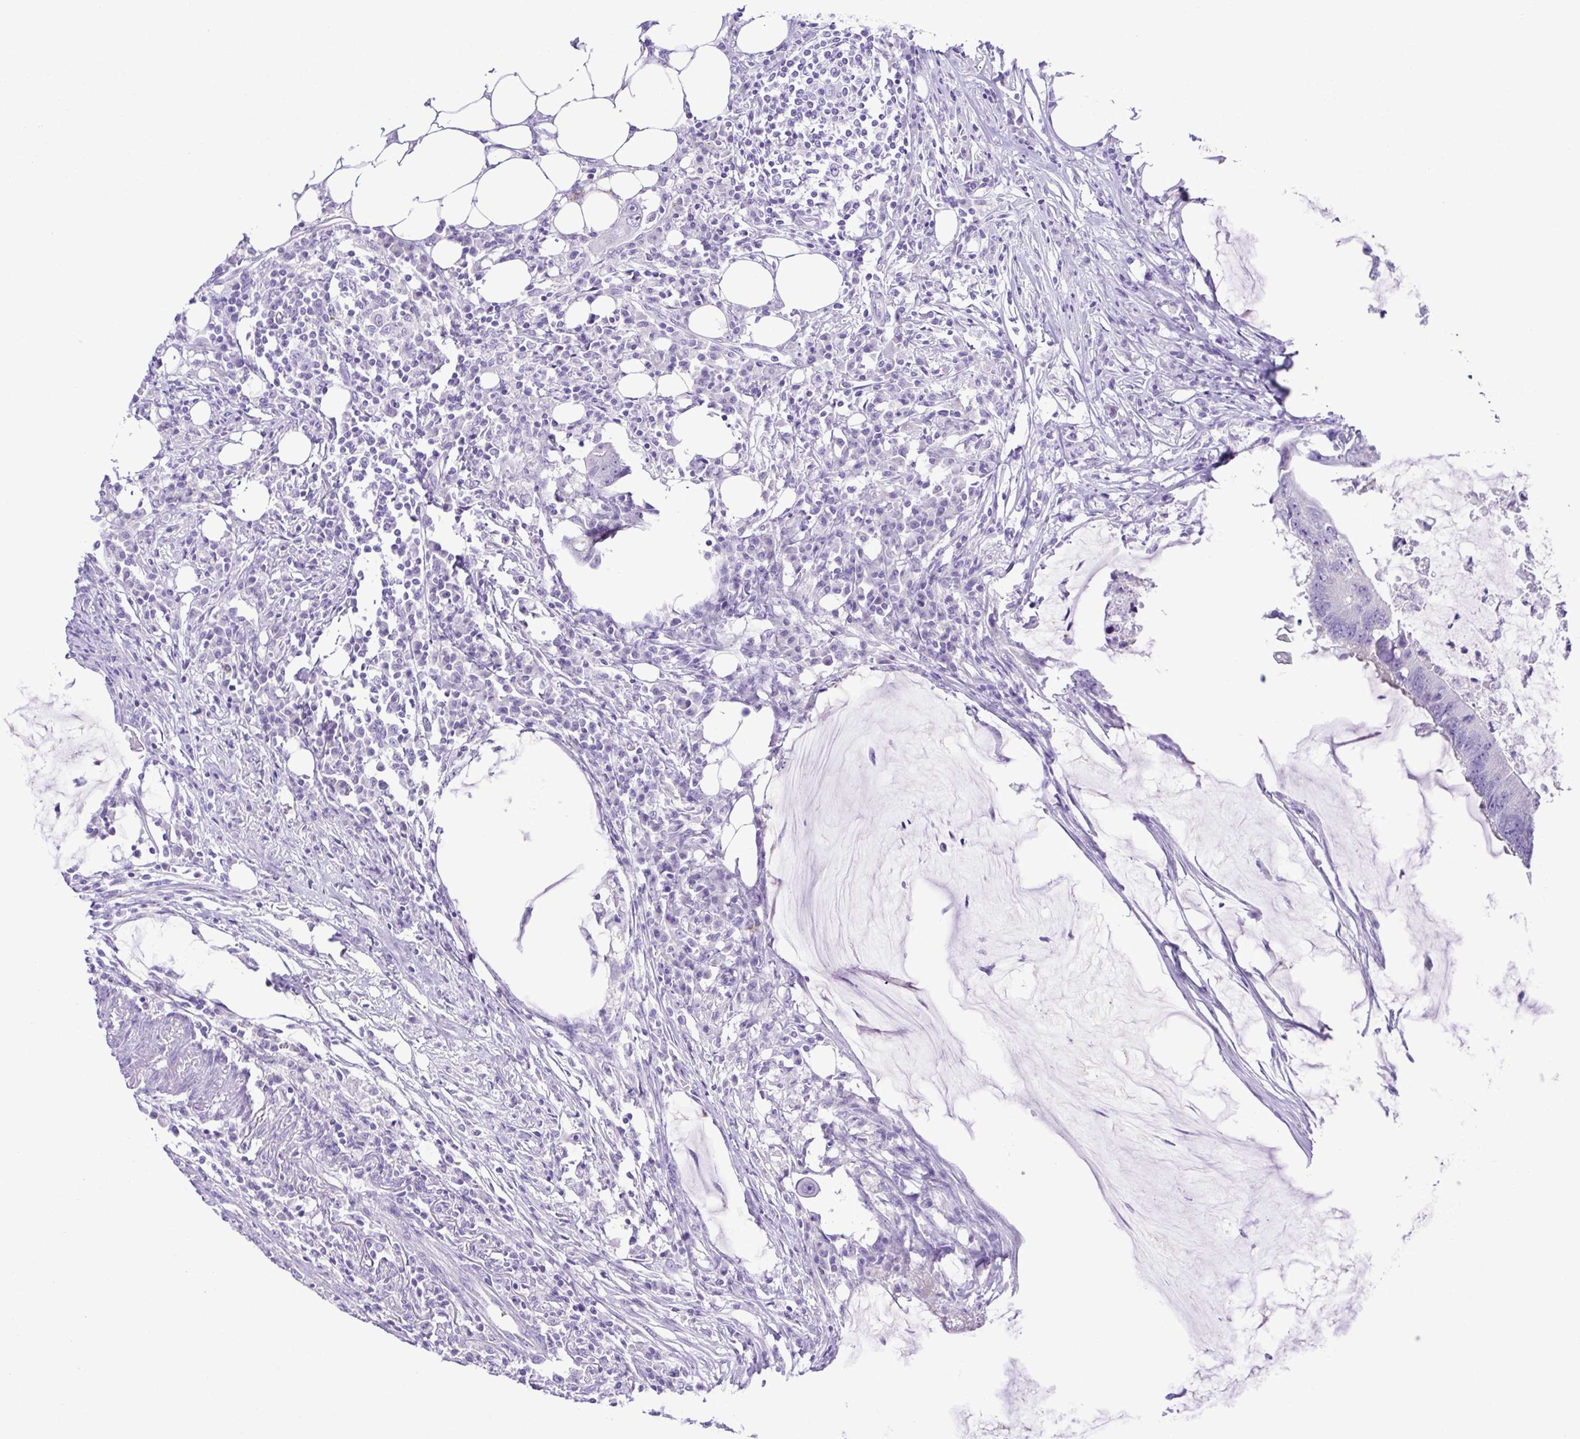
{"staining": {"intensity": "negative", "quantity": "none", "location": "none"}, "tissue": "colorectal cancer", "cell_type": "Tumor cells", "image_type": "cancer", "snomed": [{"axis": "morphology", "description": "Adenocarcinoma, NOS"}, {"axis": "topography", "description": "Colon"}], "caption": "IHC histopathology image of colorectal cancer stained for a protein (brown), which exhibits no positivity in tumor cells. (DAB IHC, high magnification).", "gene": "SYT1", "patient": {"sex": "male", "age": 71}}